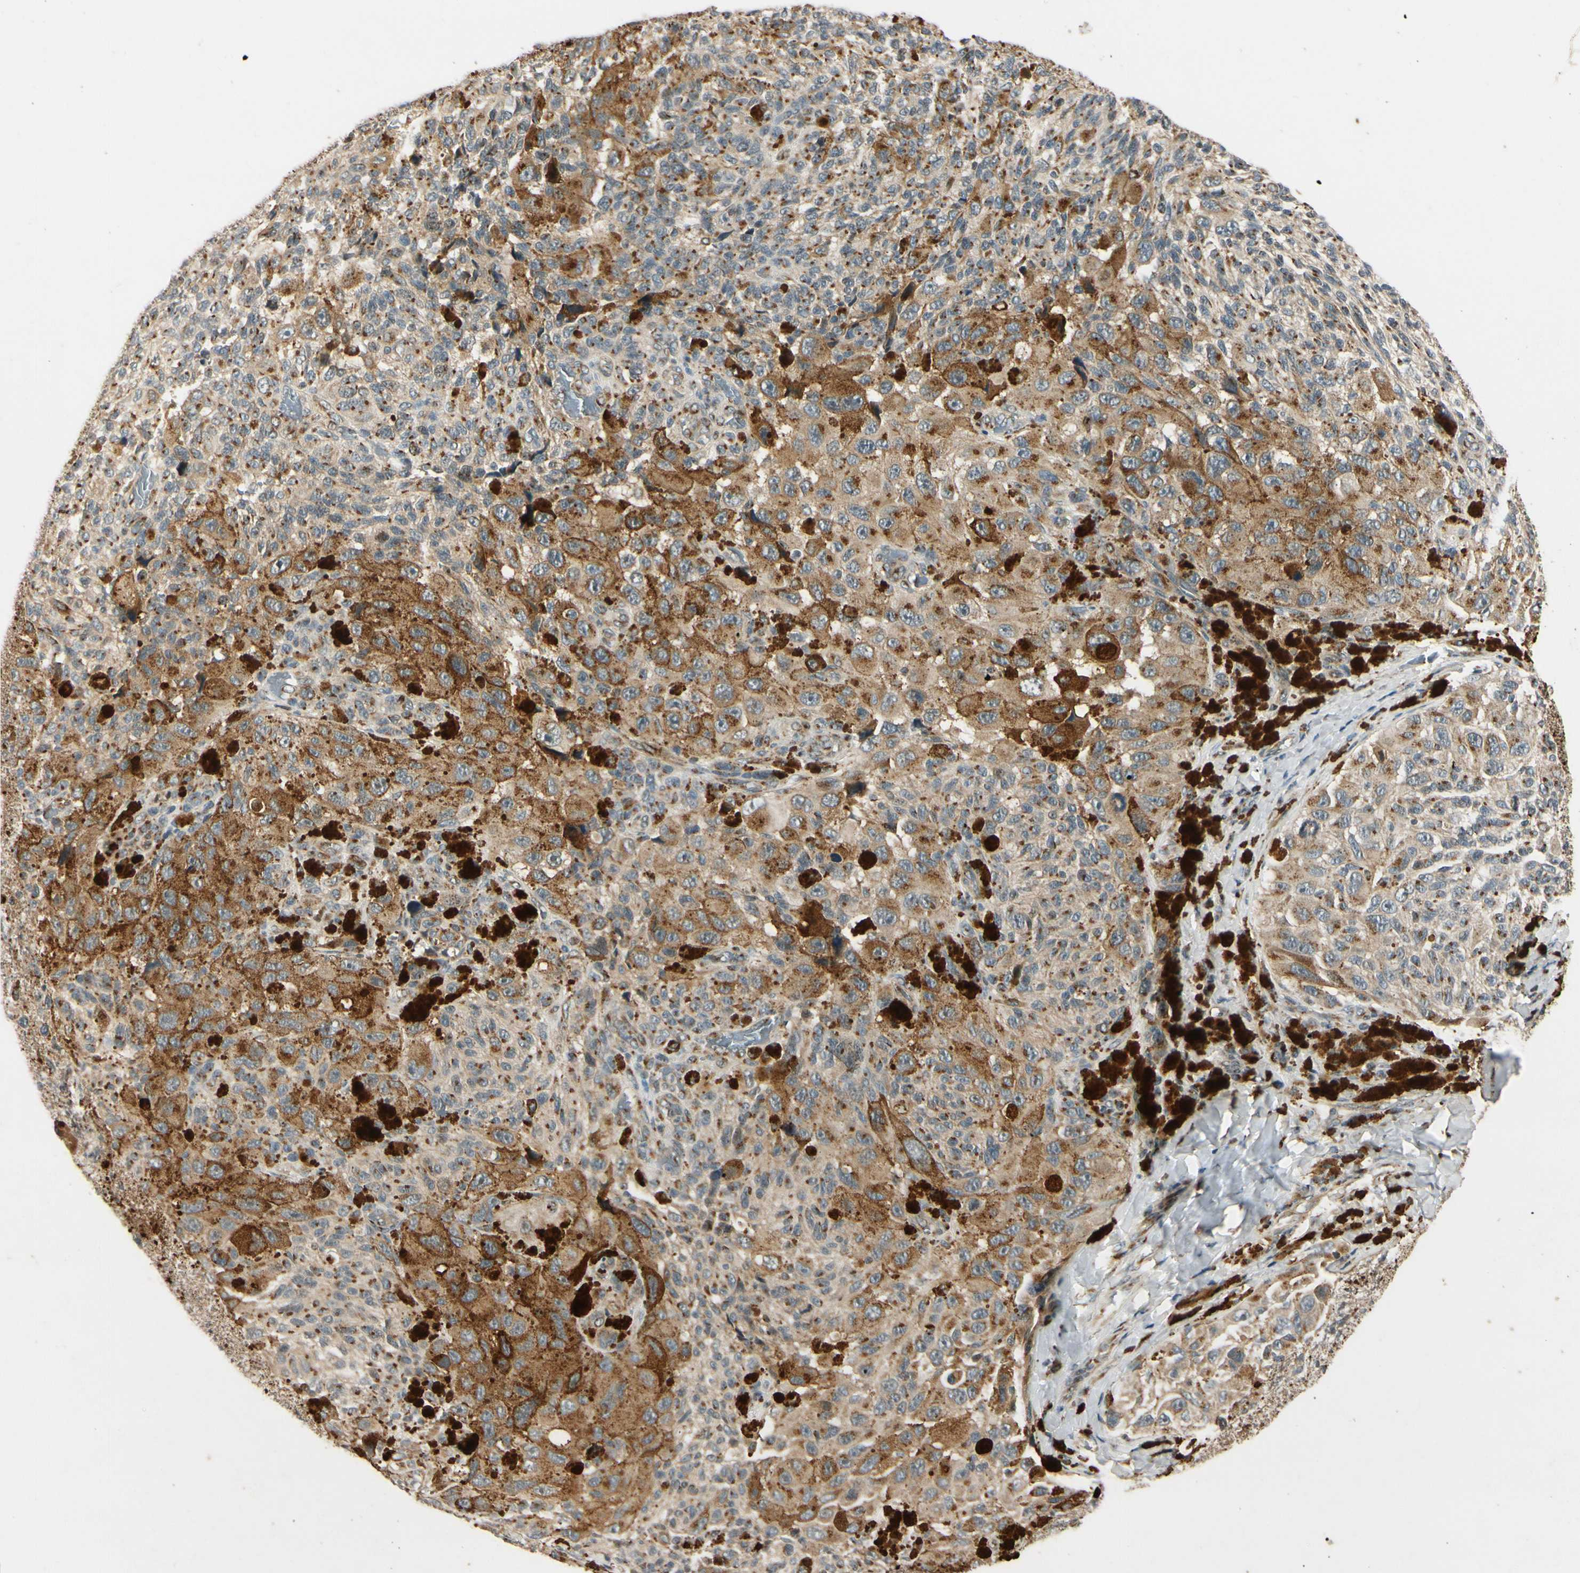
{"staining": {"intensity": "moderate", "quantity": "25%-75%", "location": "cytoplasmic/membranous"}, "tissue": "melanoma", "cell_type": "Tumor cells", "image_type": "cancer", "snomed": [{"axis": "morphology", "description": "Malignant melanoma, NOS"}, {"axis": "topography", "description": "Skin"}], "caption": "Melanoma stained for a protein (brown) displays moderate cytoplasmic/membranous positive staining in about 25%-75% of tumor cells.", "gene": "NEO1", "patient": {"sex": "female", "age": 73}}